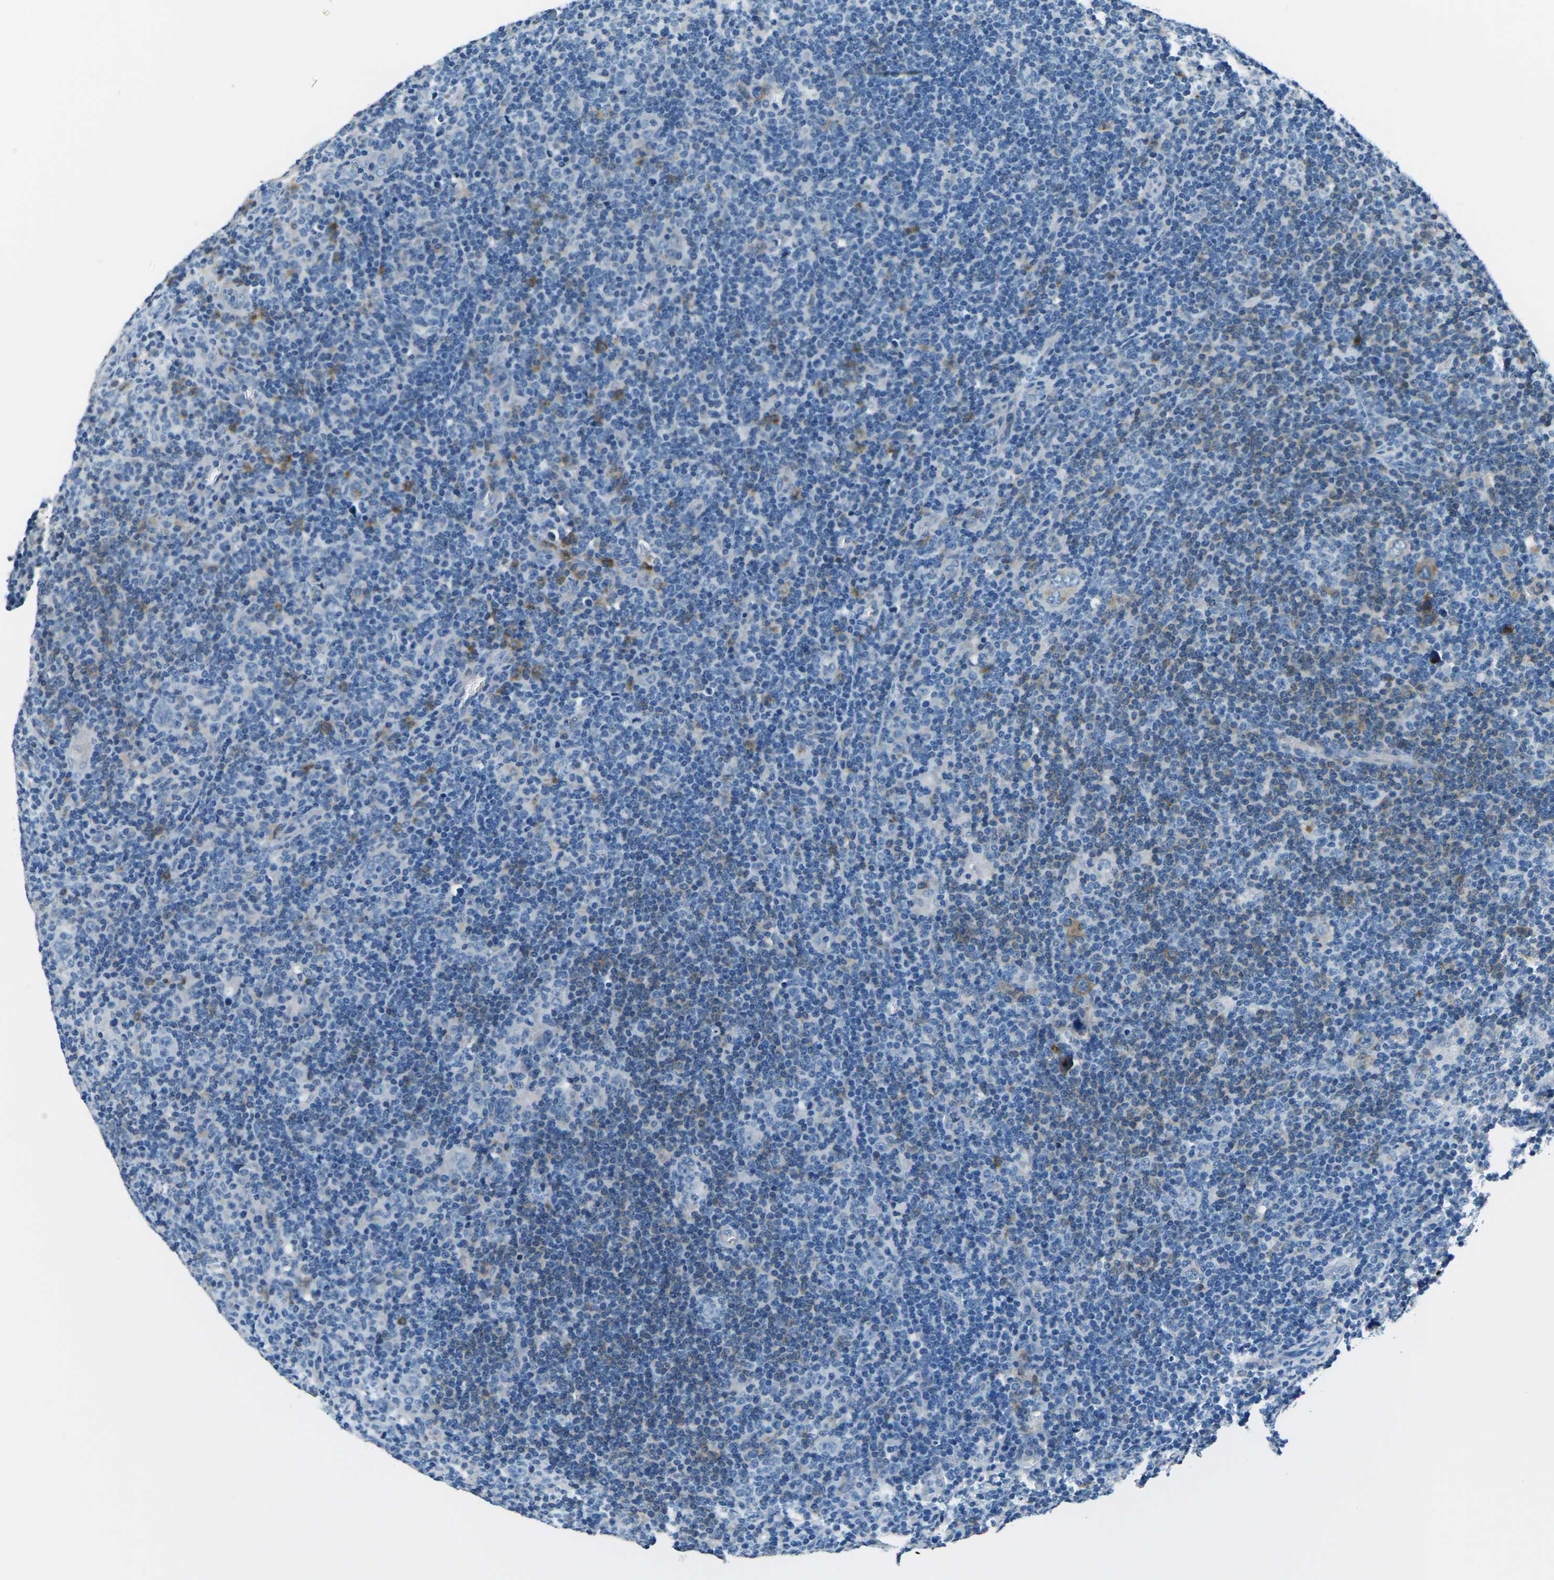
{"staining": {"intensity": "negative", "quantity": "none", "location": "none"}, "tissue": "lymphoma", "cell_type": "Tumor cells", "image_type": "cancer", "snomed": [{"axis": "morphology", "description": "Hodgkin's disease, NOS"}, {"axis": "topography", "description": "Lymph node"}], "caption": "Human Hodgkin's disease stained for a protein using immunohistochemistry (IHC) displays no positivity in tumor cells.", "gene": "CD1D", "patient": {"sex": "female", "age": 57}}